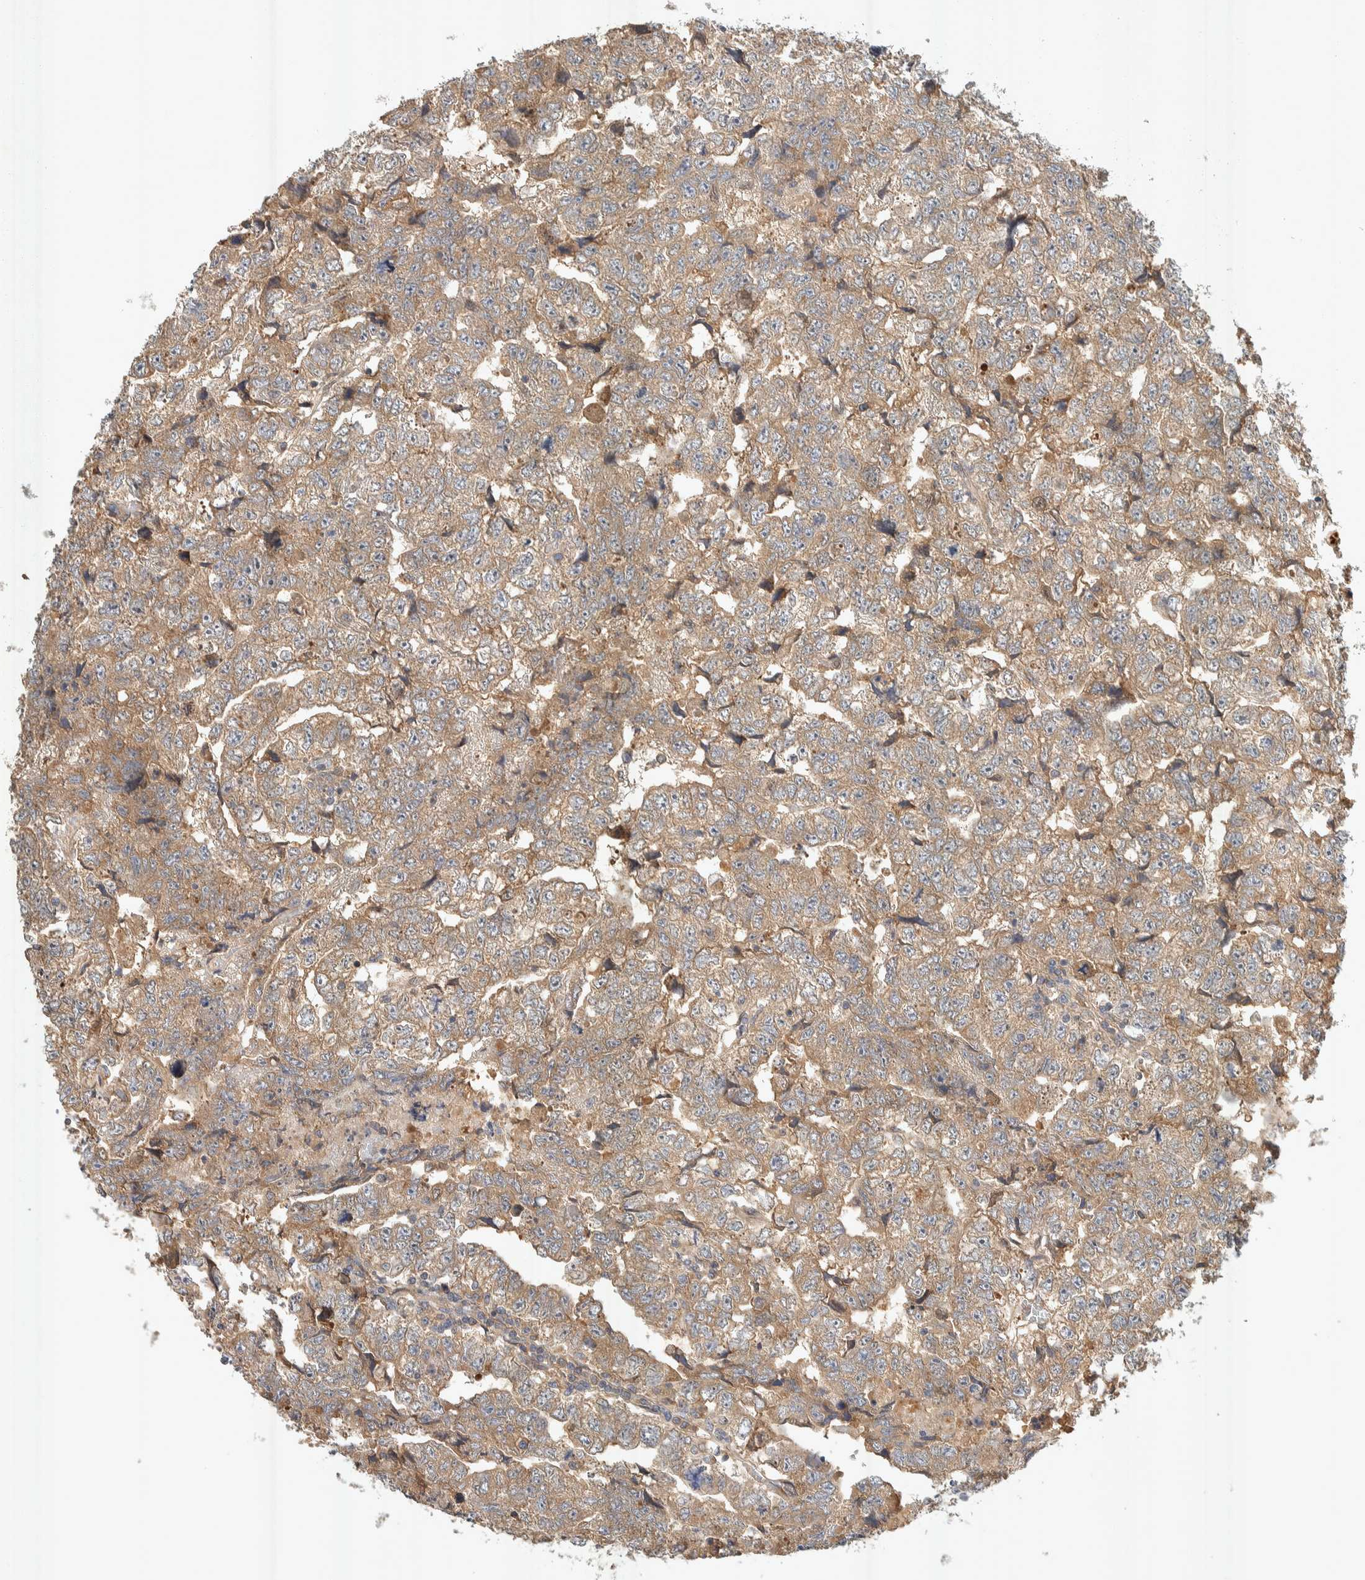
{"staining": {"intensity": "moderate", "quantity": ">75%", "location": "cytoplasmic/membranous"}, "tissue": "testis cancer", "cell_type": "Tumor cells", "image_type": "cancer", "snomed": [{"axis": "morphology", "description": "Carcinoma, Embryonal, NOS"}, {"axis": "topography", "description": "Testis"}], "caption": "Tumor cells show moderate cytoplasmic/membranous staining in about >75% of cells in testis embryonal carcinoma. Nuclei are stained in blue.", "gene": "PXK", "patient": {"sex": "male", "age": 36}}